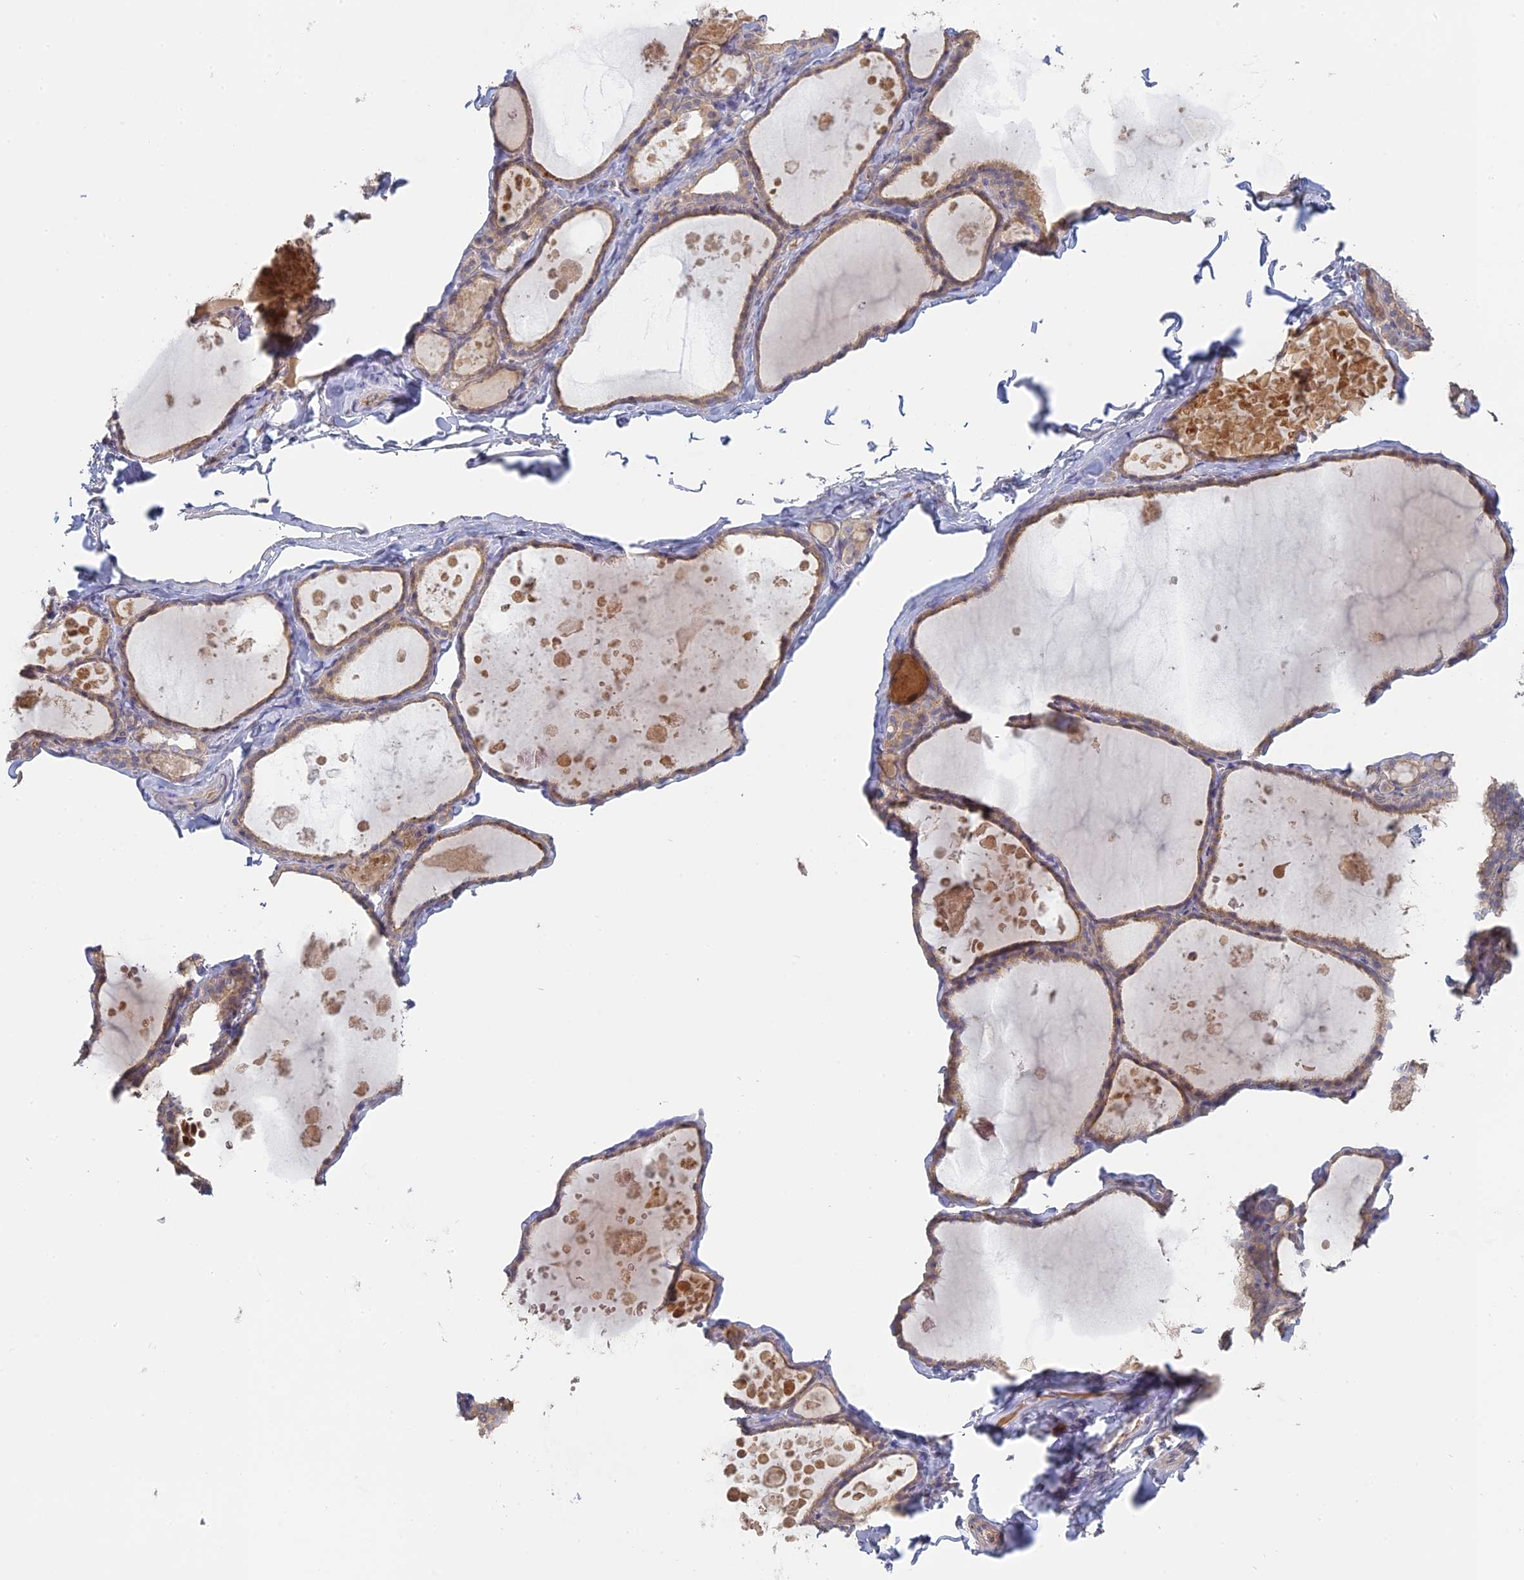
{"staining": {"intensity": "moderate", "quantity": "25%-75%", "location": "cytoplasmic/membranous"}, "tissue": "thyroid gland", "cell_type": "Glandular cells", "image_type": "normal", "snomed": [{"axis": "morphology", "description": "Normal tissue, NOS"}, {"axis": "topography", "description": "Thyroid gland"}], "caption": "This is an image of immunohistochemistry (IHC) staining of benign thyroid gland, which shows moderate expression in the cytoplasmic/membranous of glandular cells.", "gene": "SFT2D2", "patient": {"sex": "male", "age": 56}}